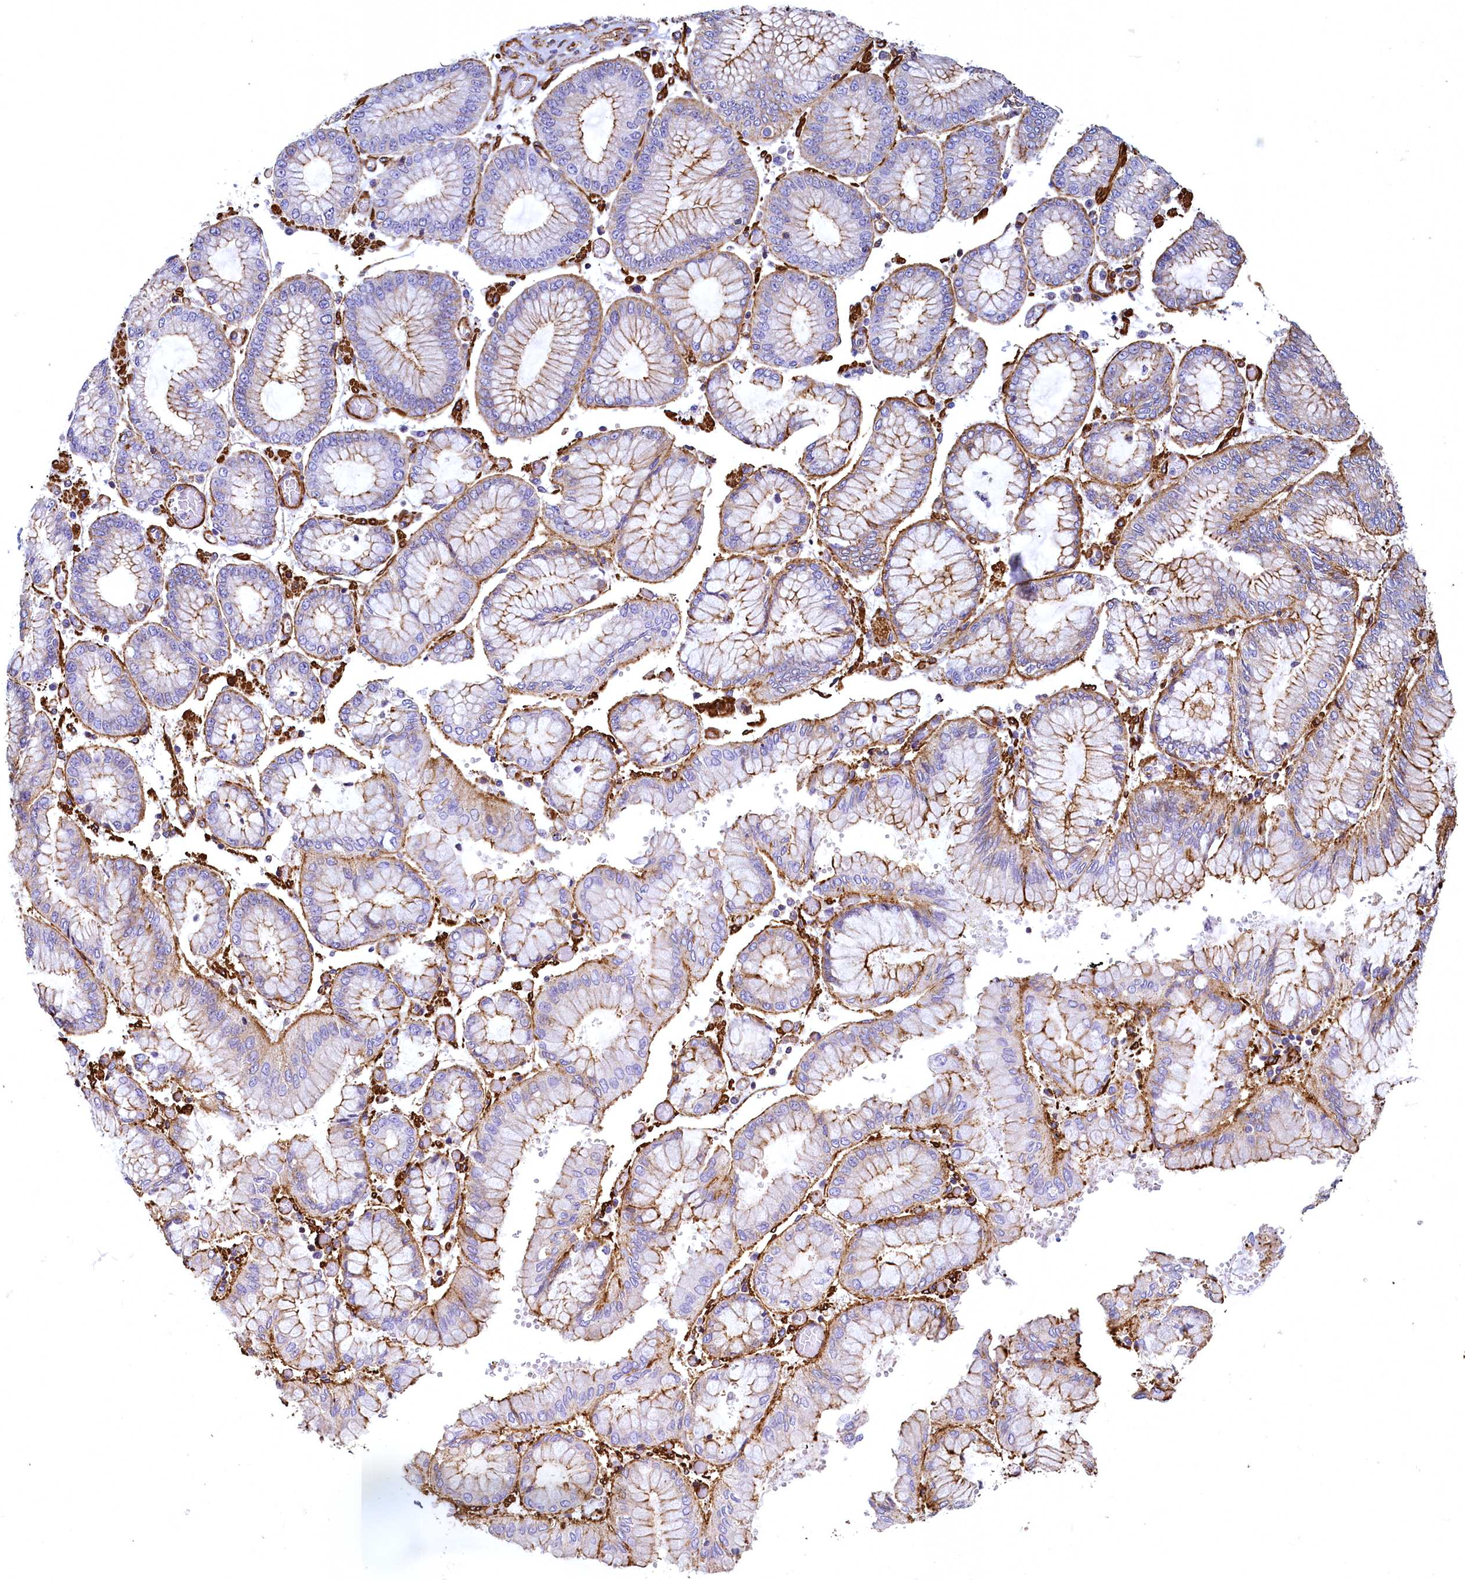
{"staining": {"intensity": "moderate", "quantity": "<25%", "location": "cytoplasmic/membranous"}, "tissue": "stomach cancer", "cell_type": "Tumor cells", "image_type": "cancer", "snomed": [{"axis": "morphology", "description": "Adenocarcinoma, NOS"}, {"axis": "topography", "description": "Stomach"}], "caption": "Immunohistochemistry (DAB) staining of human adenocarcinoma (stomach) exhibits moderate cytoplasmic/membranous protein staining in about <25% of tumor cells. (DAB (3,3'-diaminobenzidine) IHC with brightfield microscopy, high magnification).", "gene": "THBS1", "patient": {"sex": "male", "age": 76}}